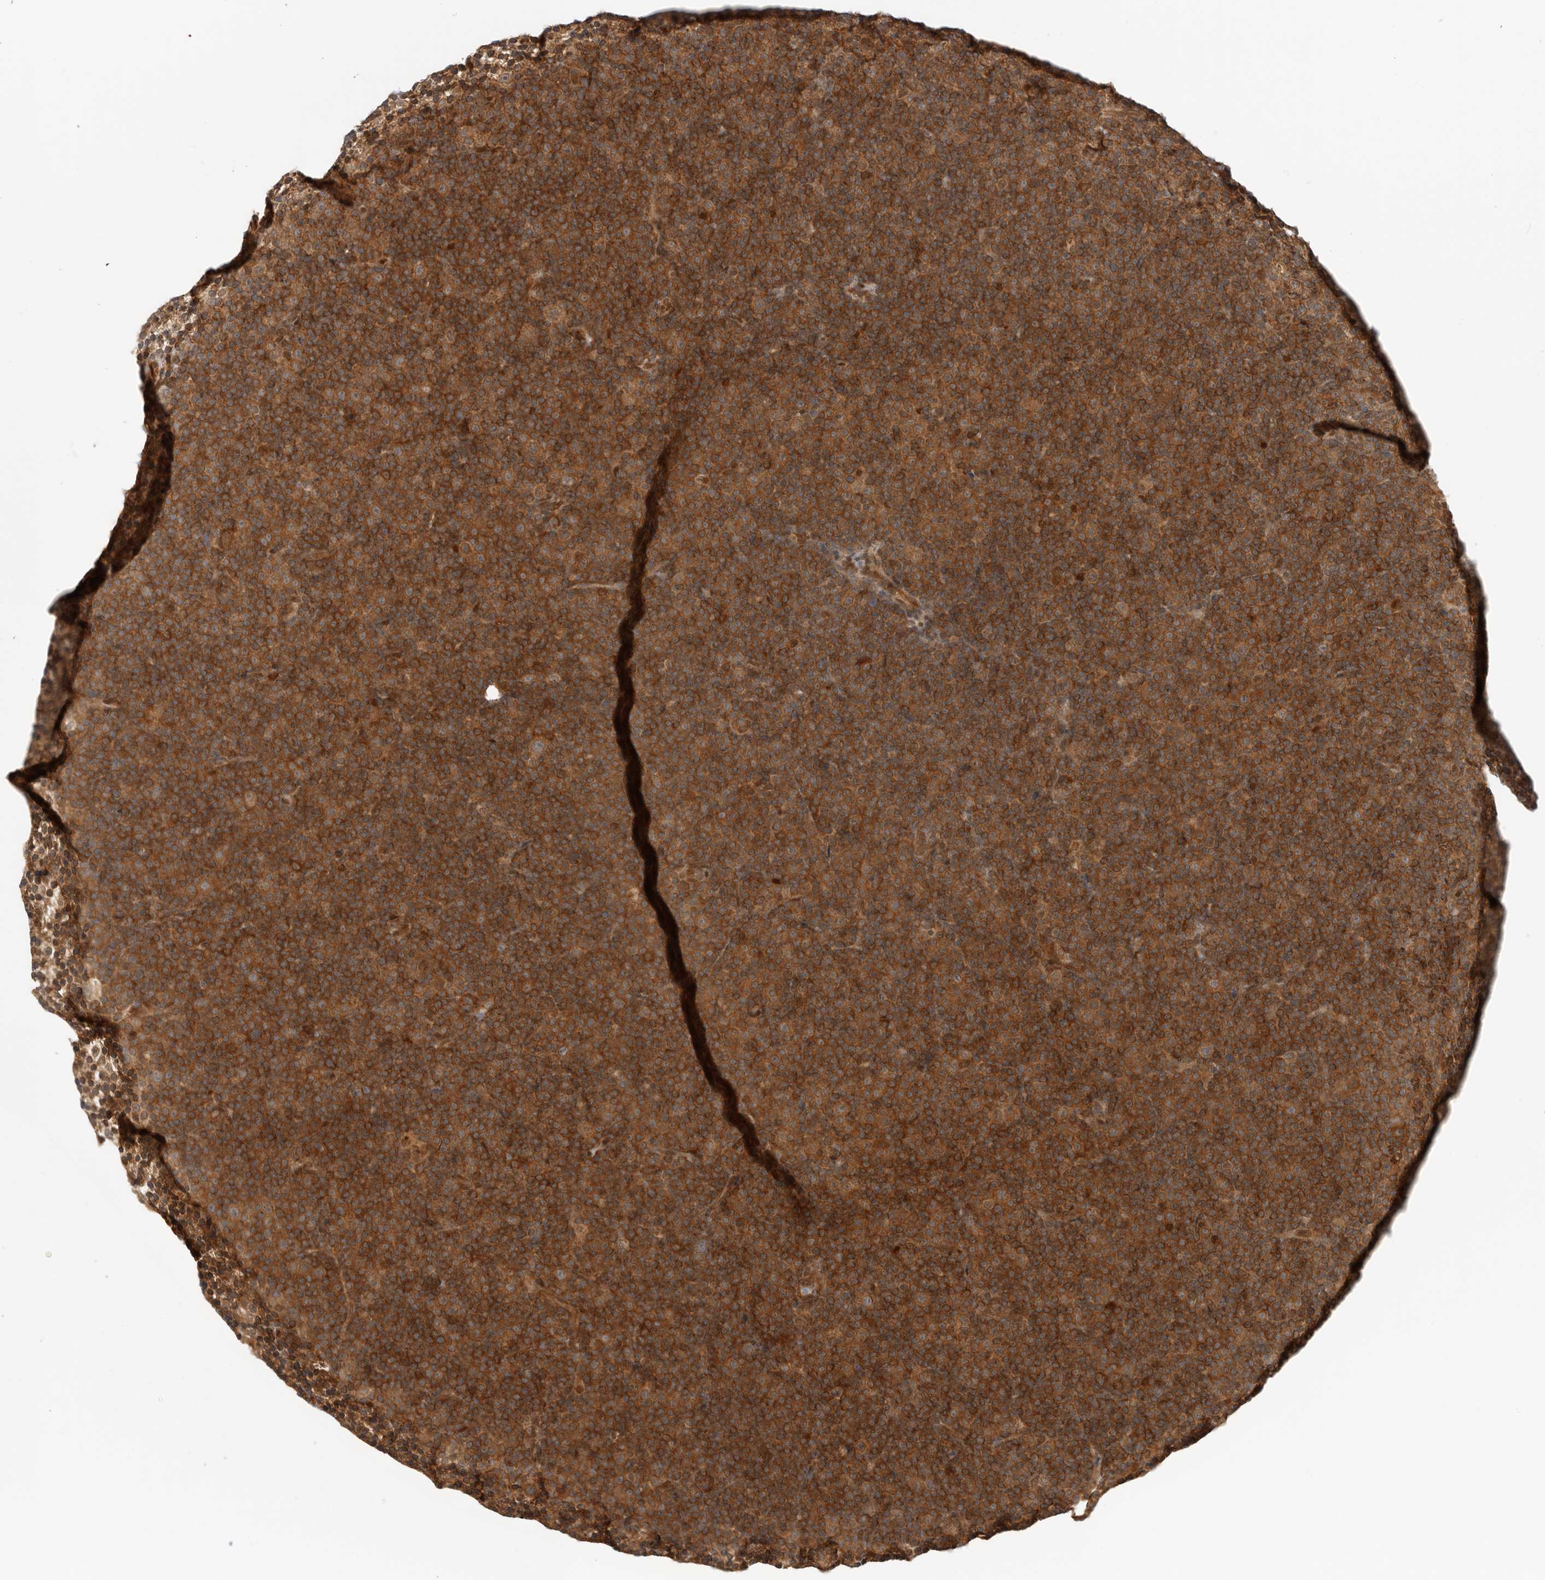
{"staining": {"intensity": "strong", "quantity": ">75%", "location": "cytoplasmic/membranous"}, "tissue": "lymphoma", "cell_type": "Tumor cells", "image_type": "cancer", "snomed": [{"axis": "morphology", "description": "Malignant lymphoma, non-Hodgkin's type, Low grade"}, {"axis": "topography", "description": "Lymph node"}], "caption": "Tumor cells display high levels of strong cytoplasmic/membranous staining in about >75% of cells in lymphoma. (DAB (3,3'-diaminobenzidine) IHC with brightfield microscopy, high magnification).", "gene": "DCAF8", "patient": {"sex": "female", "age": 67}}